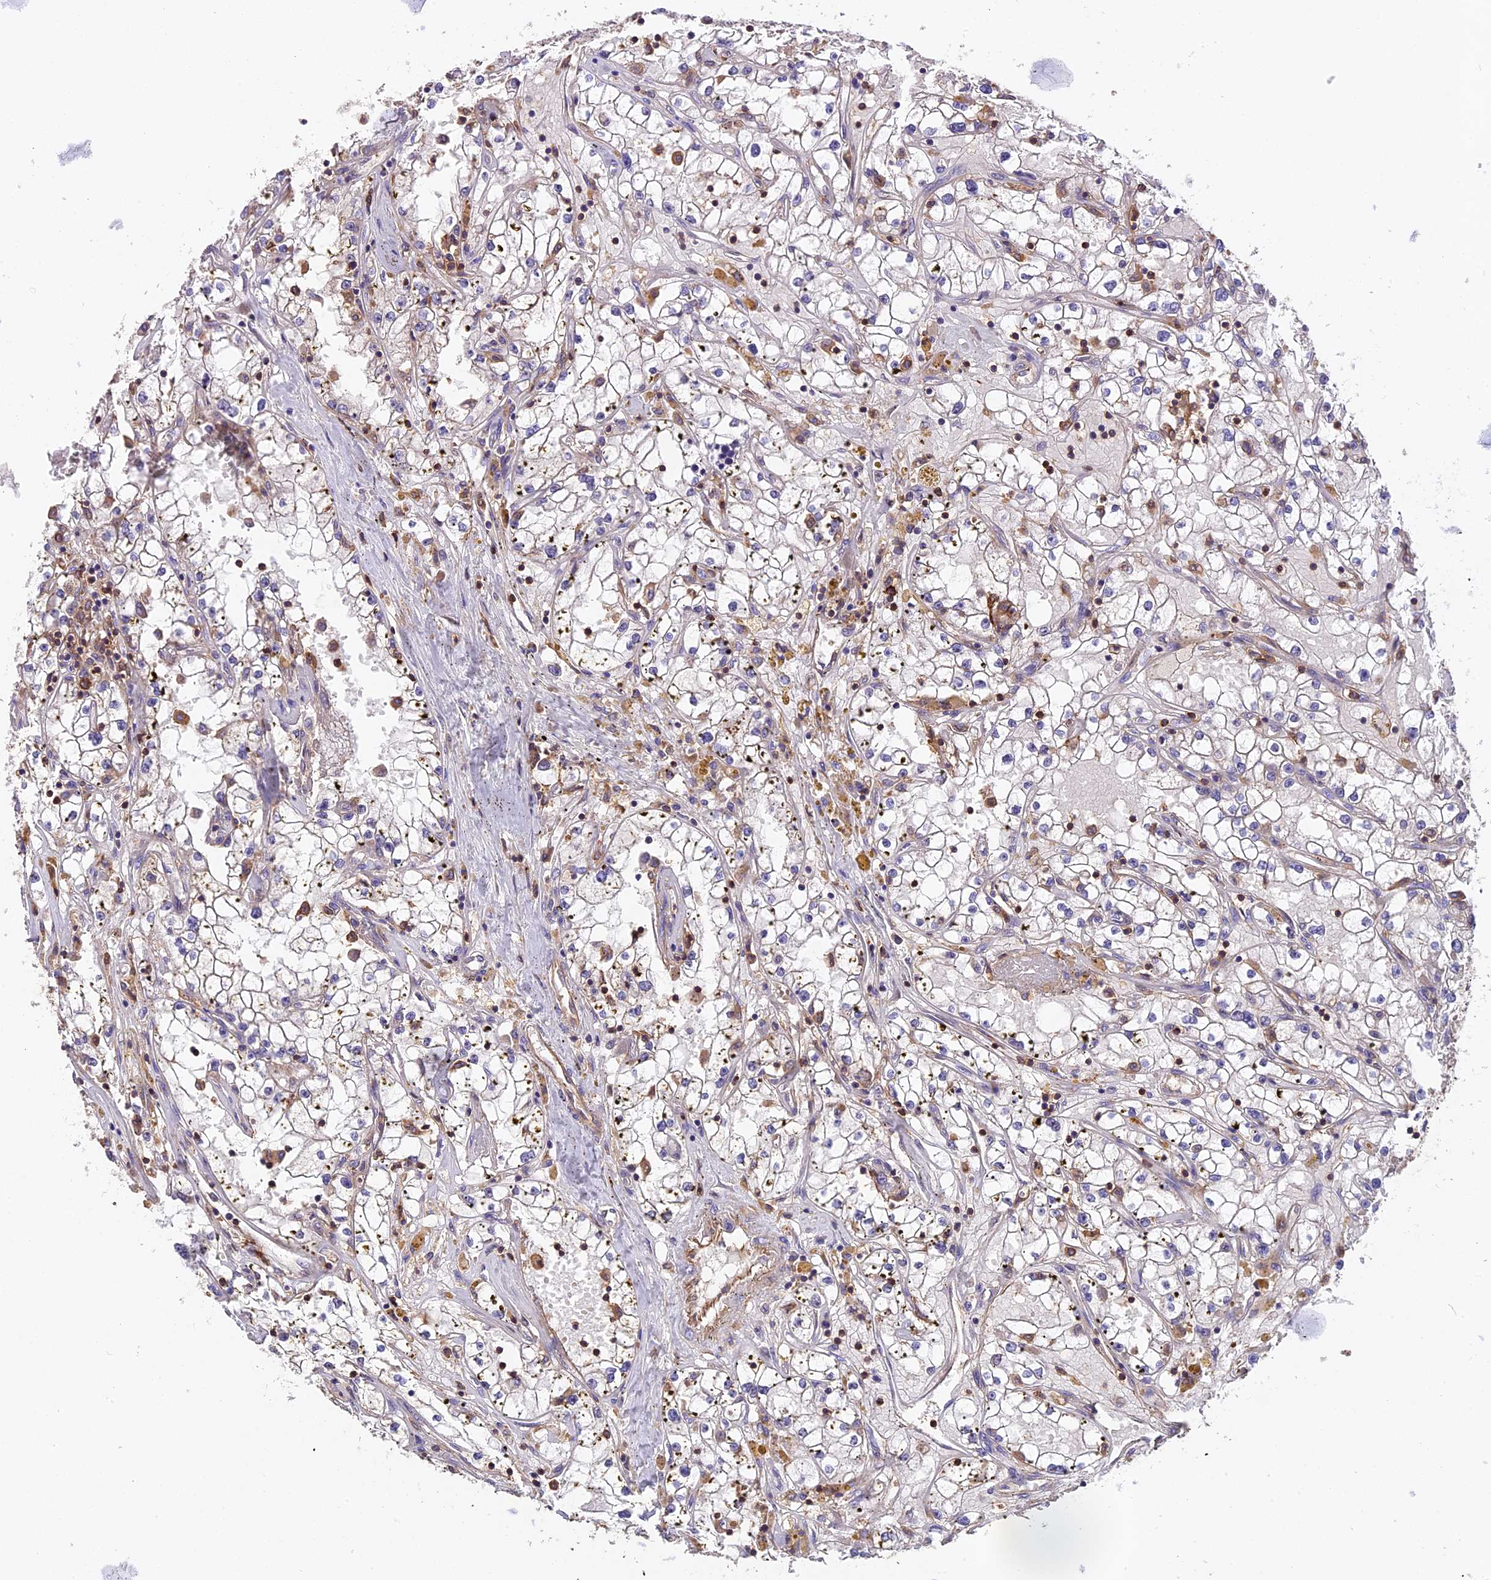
{"staining": {"intensity": "negative", "quantity": "none", "location": "none"}, "tissue": "renal cancer", "cell_type": "Tumor cells", "image_type": "cancer", "snomed": [{"axis": "morphology", "description": "Adenocarcinoma, NOS"}, {"axis": "topography", "description": "Kidney"}], "caption": "Histopathology image shows no significant protein positivity in tumor cells of adenocarcinoma (renal).", "gene": "SKIDA1", "patient": {"sex": "male", "age": 56}}